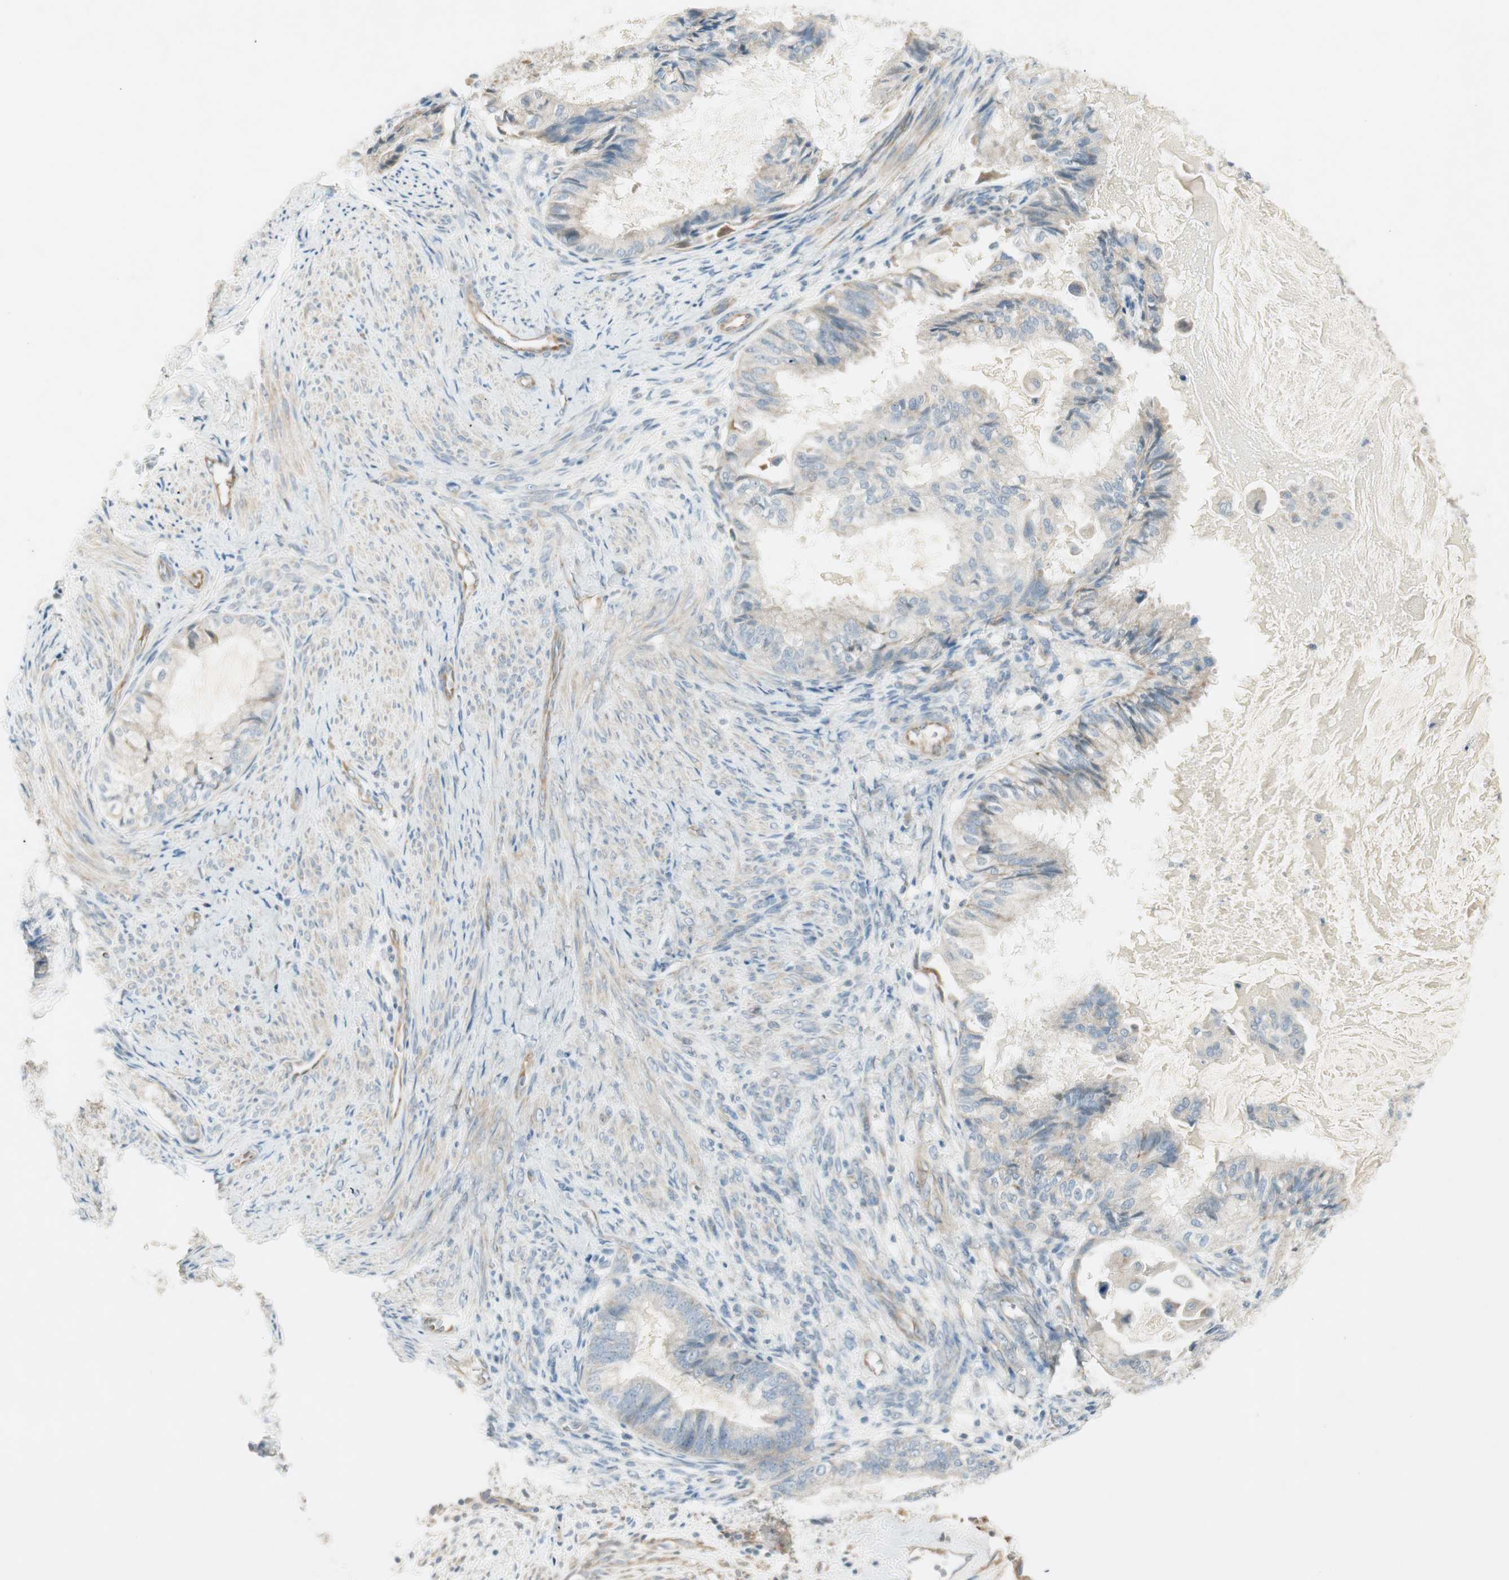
{"staining": {"intensity": "weak", "quantity": "<25%", "location": "cytoplasmic/membranous"}, "tissue": "cervical cancer", "cell_type": "Tumor cells", "image_type": "cancer", "snomed": [{"axis": "morphology", "description": "Normal tissue, NOS"}, {"axis": "morphology", "description": "Adenocarcinoma, NOS"}, {"axis": "topography", "description": "Cervix"}, {"axis": "topography", "description": "Endometrium"}], "caption": "Immunohistochemical staining of human adenocarcinoma (cervical) exhibits no significant expression in tumor cells. (Stains: DAB (3,3'-diaminobenzidine) immunohistochemistry (IHC) with hematoxylin counter stain, Microscopy: brightfield microscopy at high magnification).", "gene": "STON1-GTF2A1L", "patient": {"sex": "female", "age": 86}}